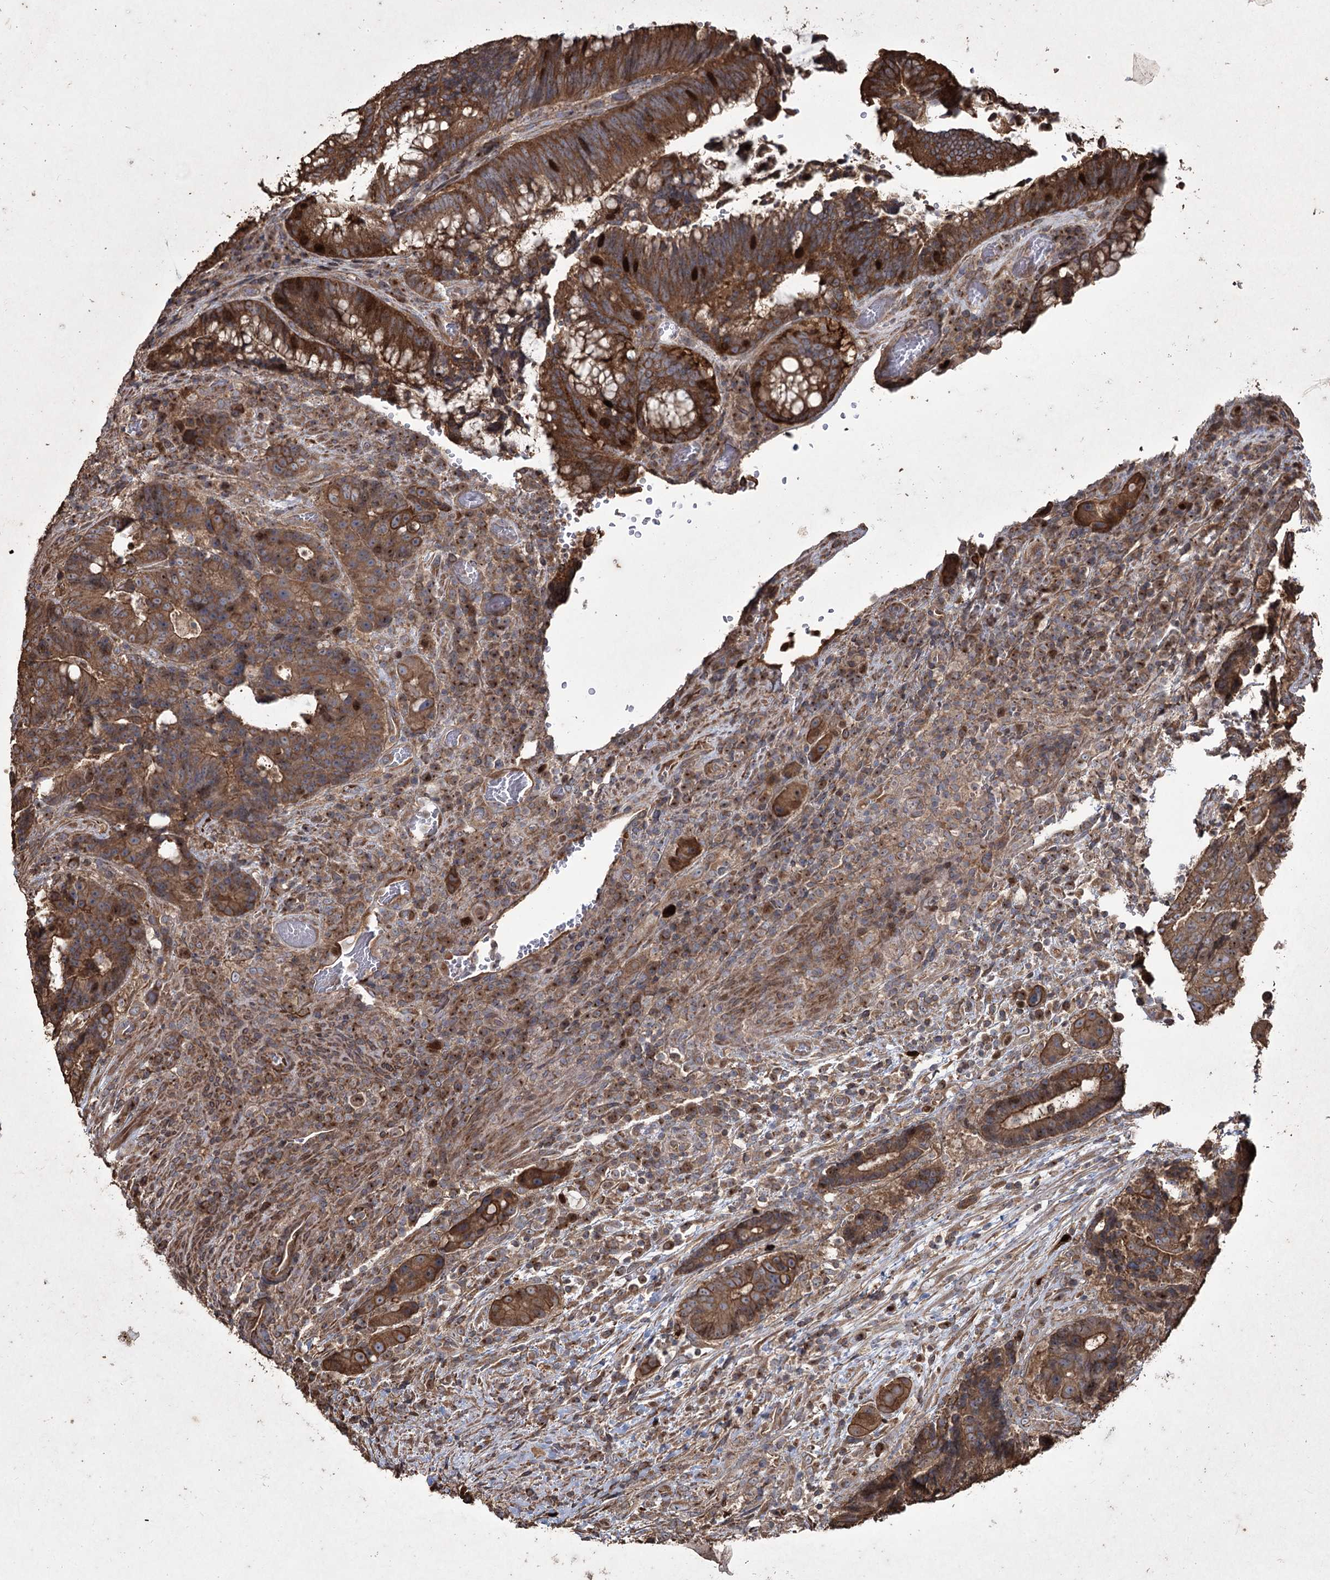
{"staining": {"intensity": "moderate", "quantity": ">75%", "location": "cytoplasmic/membranous"}, "tissue": "colorectal cancer", "cell_type": "Tumor cells", "image_type": "cancer", "snomed": [{"axis": "morphology", "description": "Adenocarcinoma, NOS"}, {"axis": "topography", "description": "Rectum"}], "caption": "Colorectal cancer stained with DAB (3,3'-diaminobenzidine) immunohistochemistry displays medium levels of moderate cytoplasmic/membranous staining in approximately >75% of tumor cells.", "gene": "PRC1", "patient": {"sex": "male", "age": 69}}